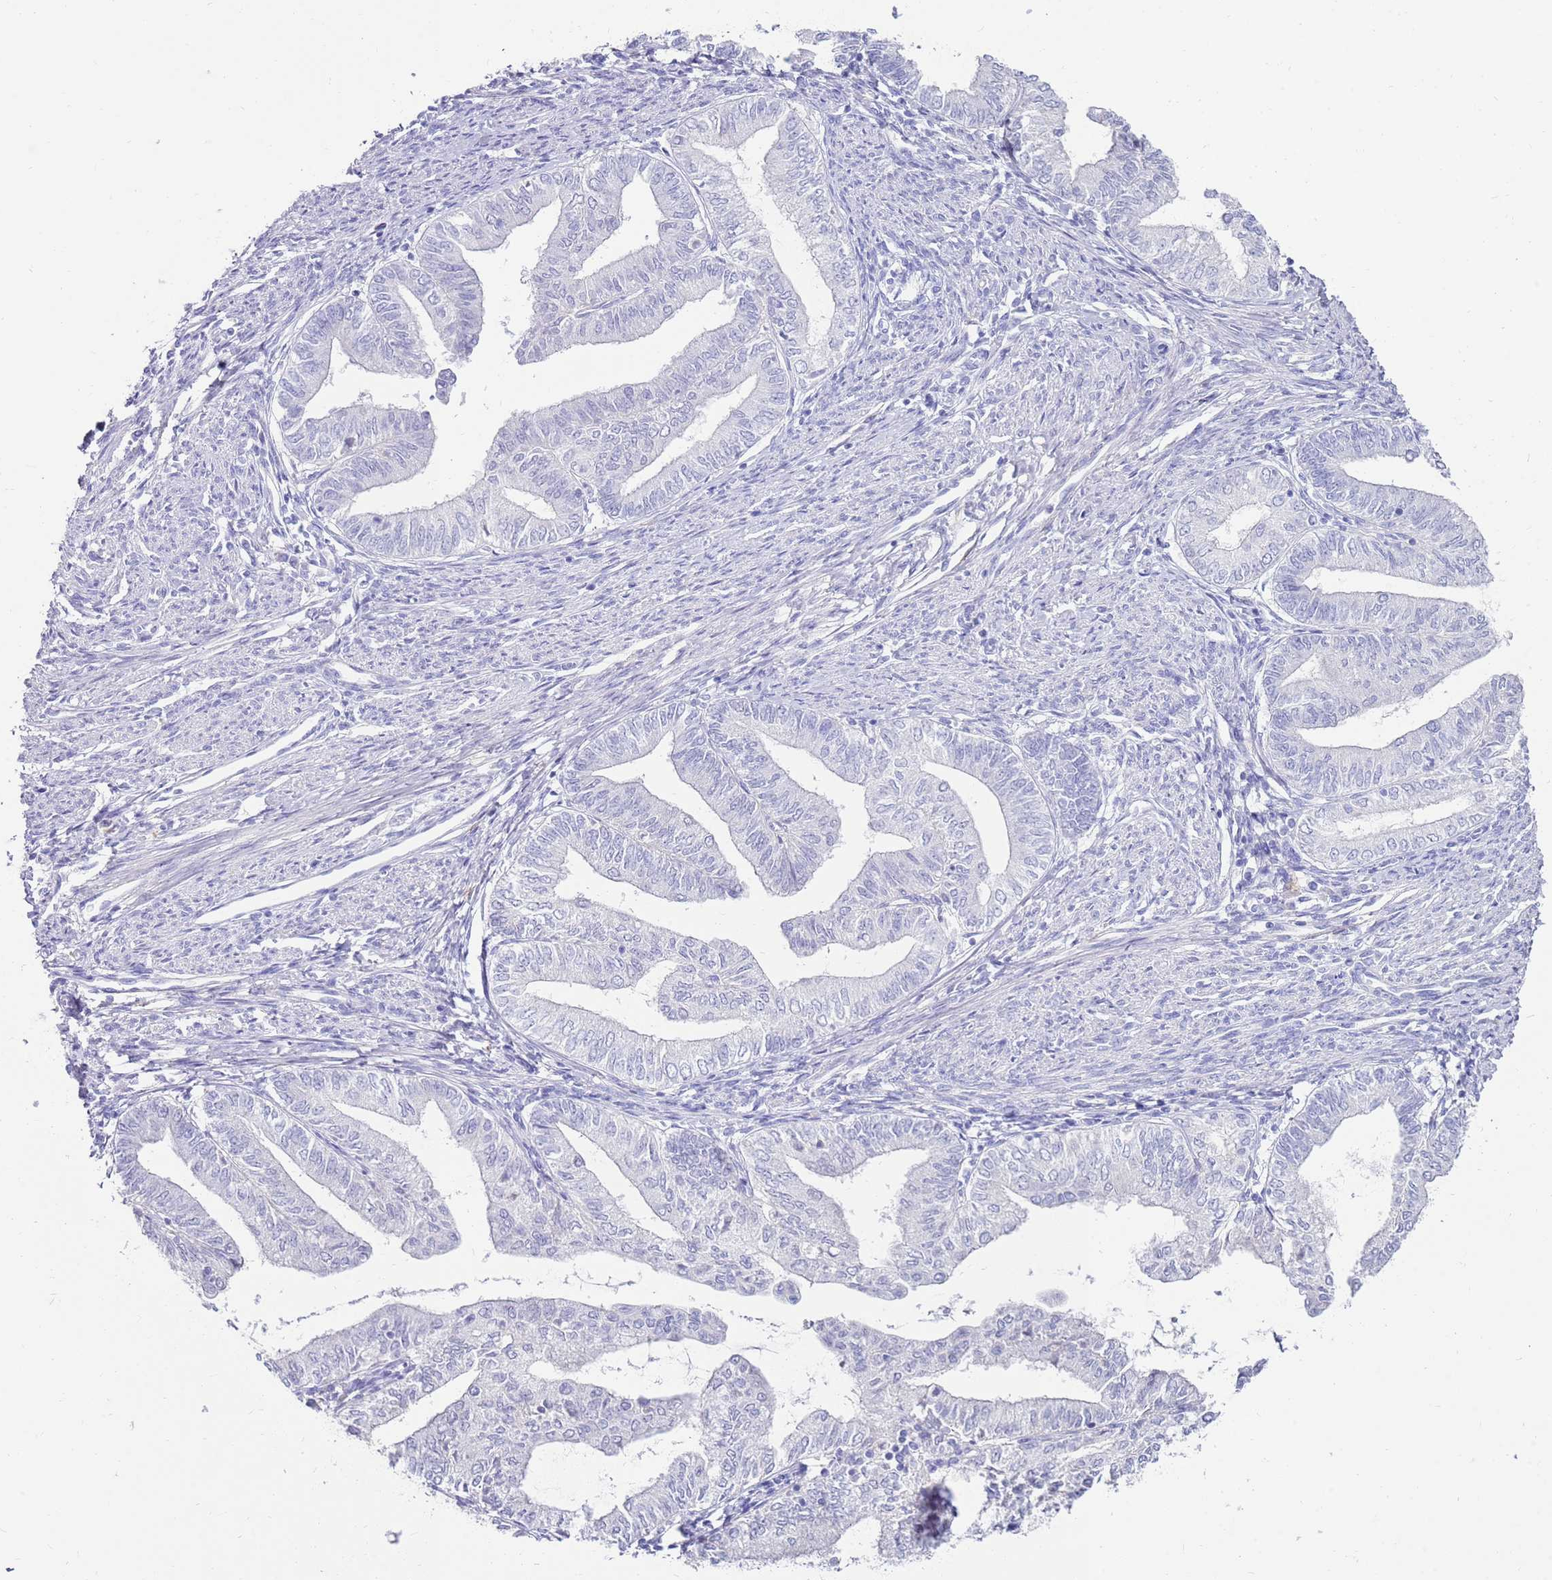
{"staining": {"intensity": "negative", "quantity": "none", "location": "none"}, "tissue": "endometrial cancer", "cell_type": "Tumor cells", "image_type": "cancer", "snomed": [{"axis": "morphology", "description": "Adenocarcinoma, NOS"}, {"axis": "topography", "description": "Endometrium"}], "caption": "There is no significant staining in tumor cells of adenocarcinoma (endometrial). (DAB immunohistochemistry, high magnification).", "gene": "EVPLL", "patient": {"sex": "female", "age": 66}}